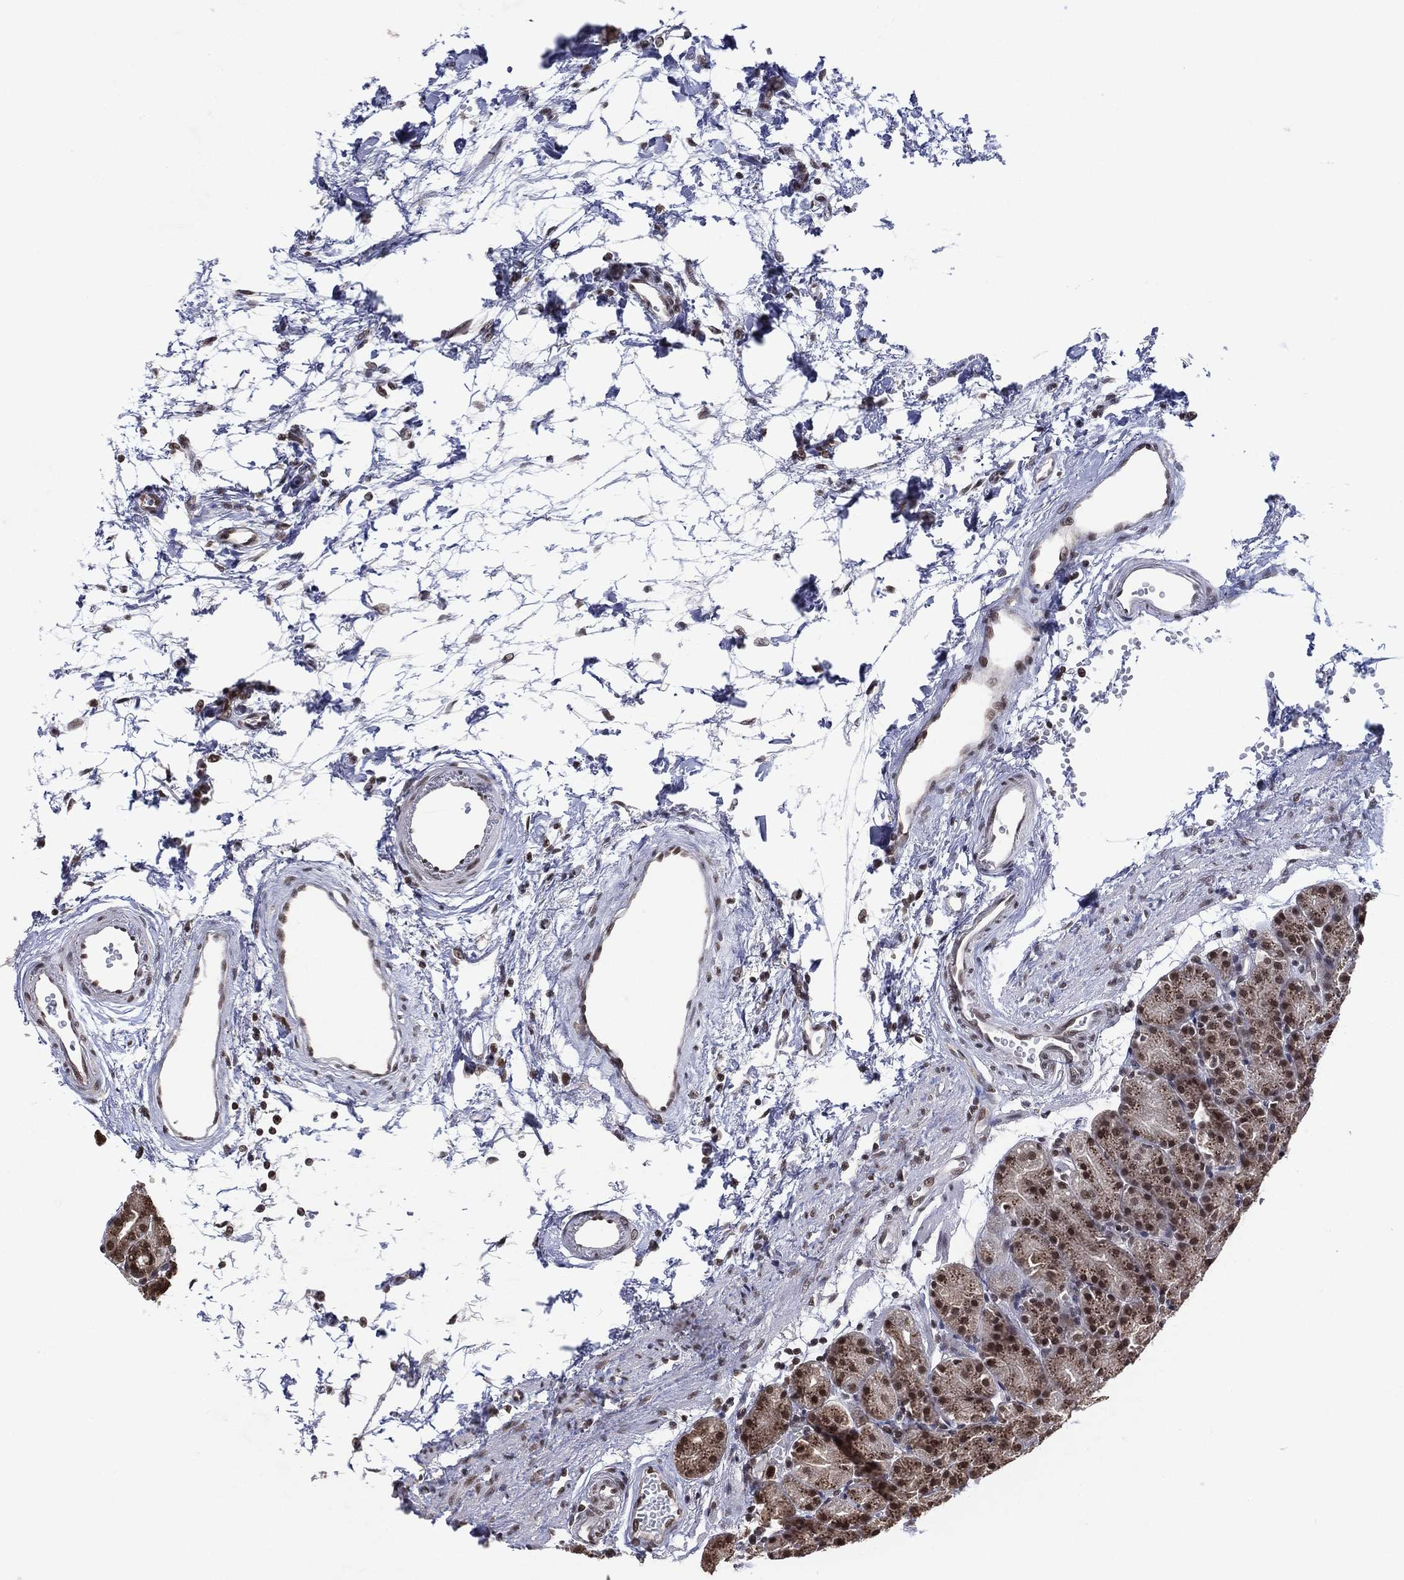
{"staining": {"intensity": "moderate", "quantity": "25%-75%", "location": "cytoplasmic/membranous,nuclear"}, "tissue": "stomach", "cell_type": "Glandular cells", "image_type": "normal", "snomed": [{"axis": "morphology", "description": "Normal tissue, NOS"}, {"axis": "morphology", "description": "Adenocarcinoma, NOS"}, {"axis": "topography", "description": "Stomach"}], "caption": "Immunohistochemistry micrograph of normal stomach: human stomach stained using immunohistochemistry (IHC) exhibits medium levels of moderate protein expression localized specifically in the cytoplasmic/membranous,nuclear of glandular cells, appearing as a cytoplasmic/membranous,nuclear brown color.", "gene": "DMAP1", "patient": {"sex": "female", "age": 81}}